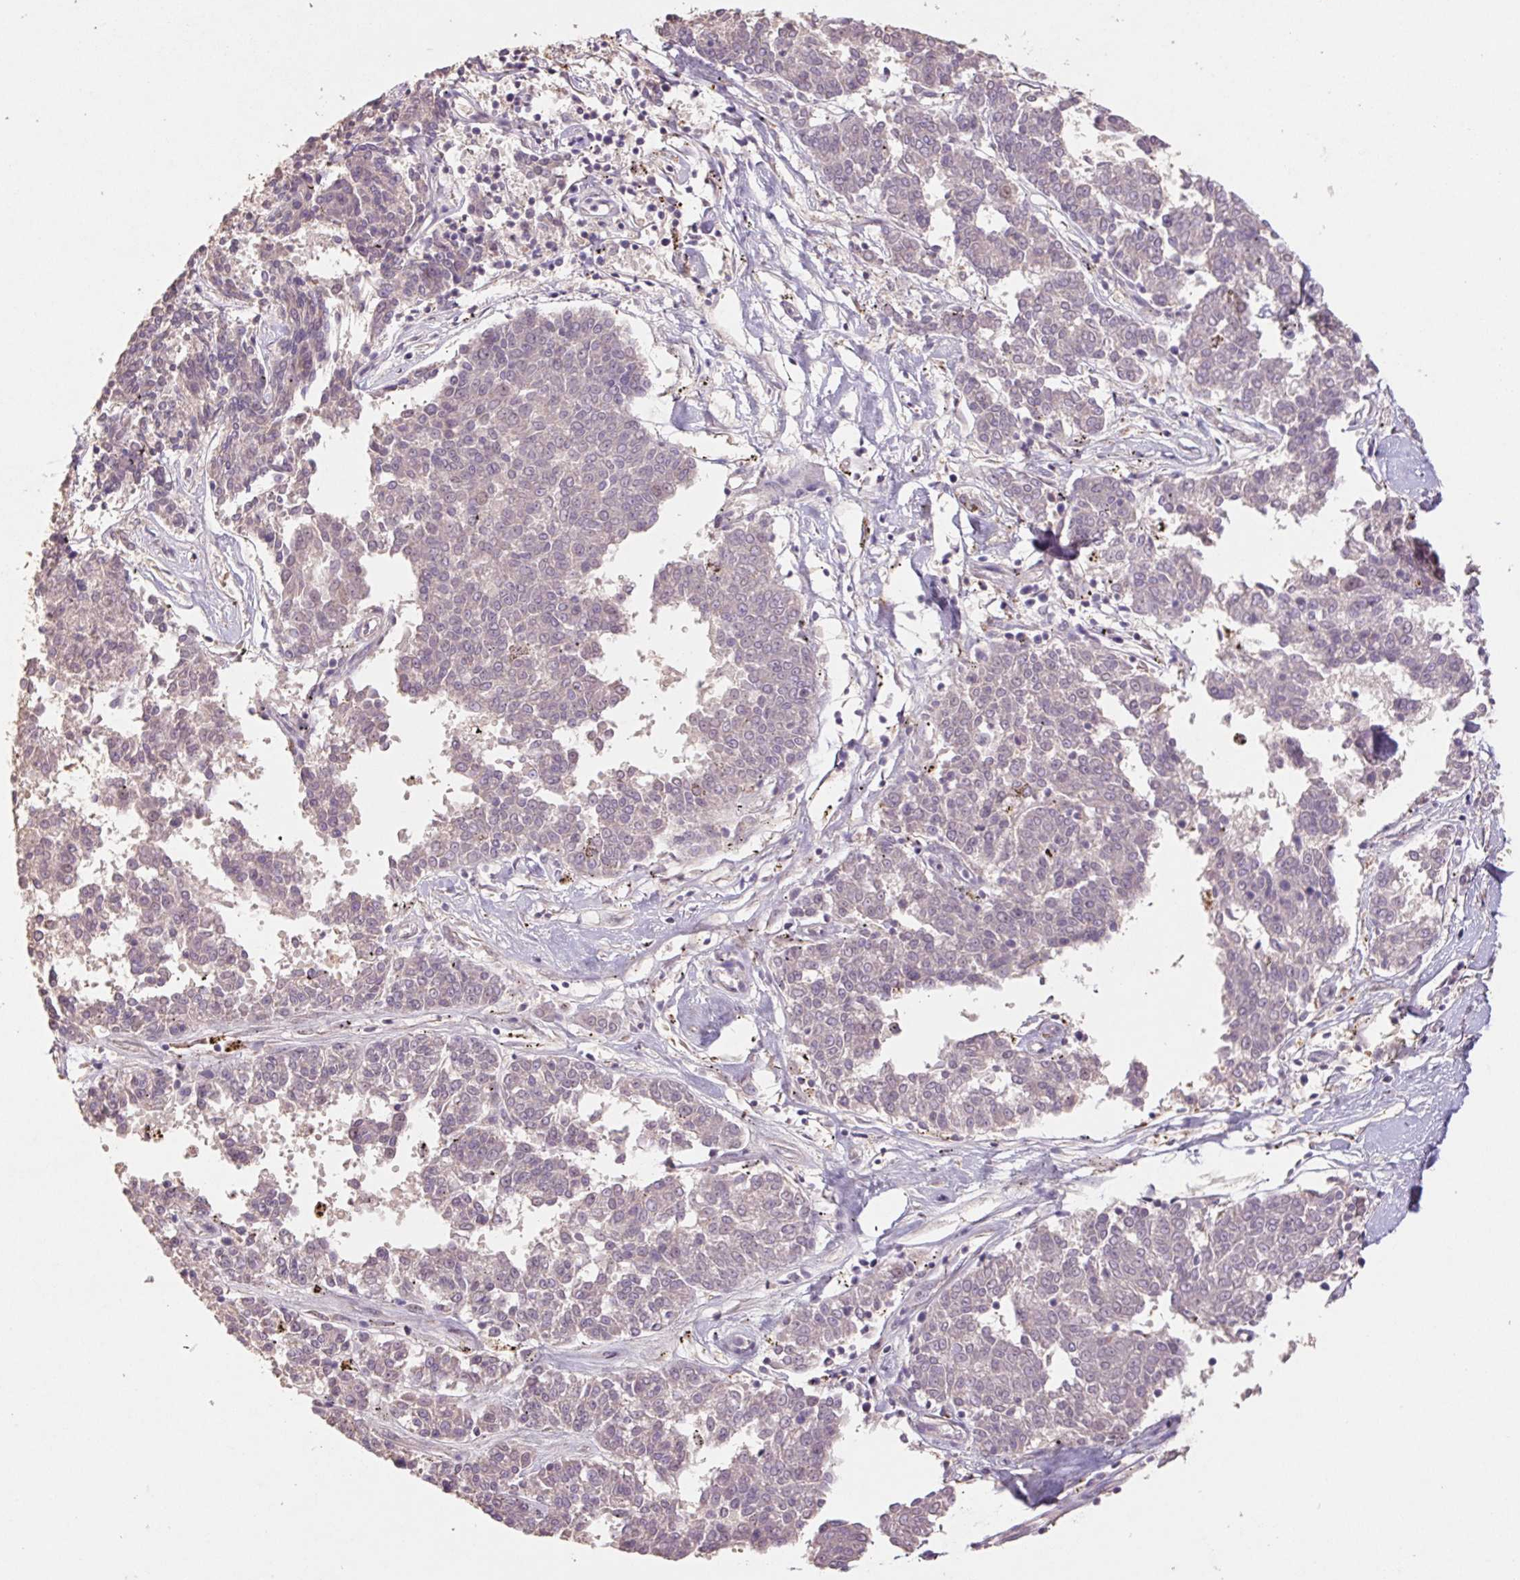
{"staining": {"intensity": "negative", "quantity": "none", "location": "none"}, "tissue": "melanoma", "cell_type": "Tumor cells", "image_type": "cancer", "snomed": [{"axis": "morphology", "description": "Malignant melanoma, NOS"}, {"axis": "topography", "description": "Skin"}], "caption": "Tumor cells are negative for brown protein staining in malignant melanoma.", "gene": "GRM2", "patient": {"sex": "female", "age": 72}}